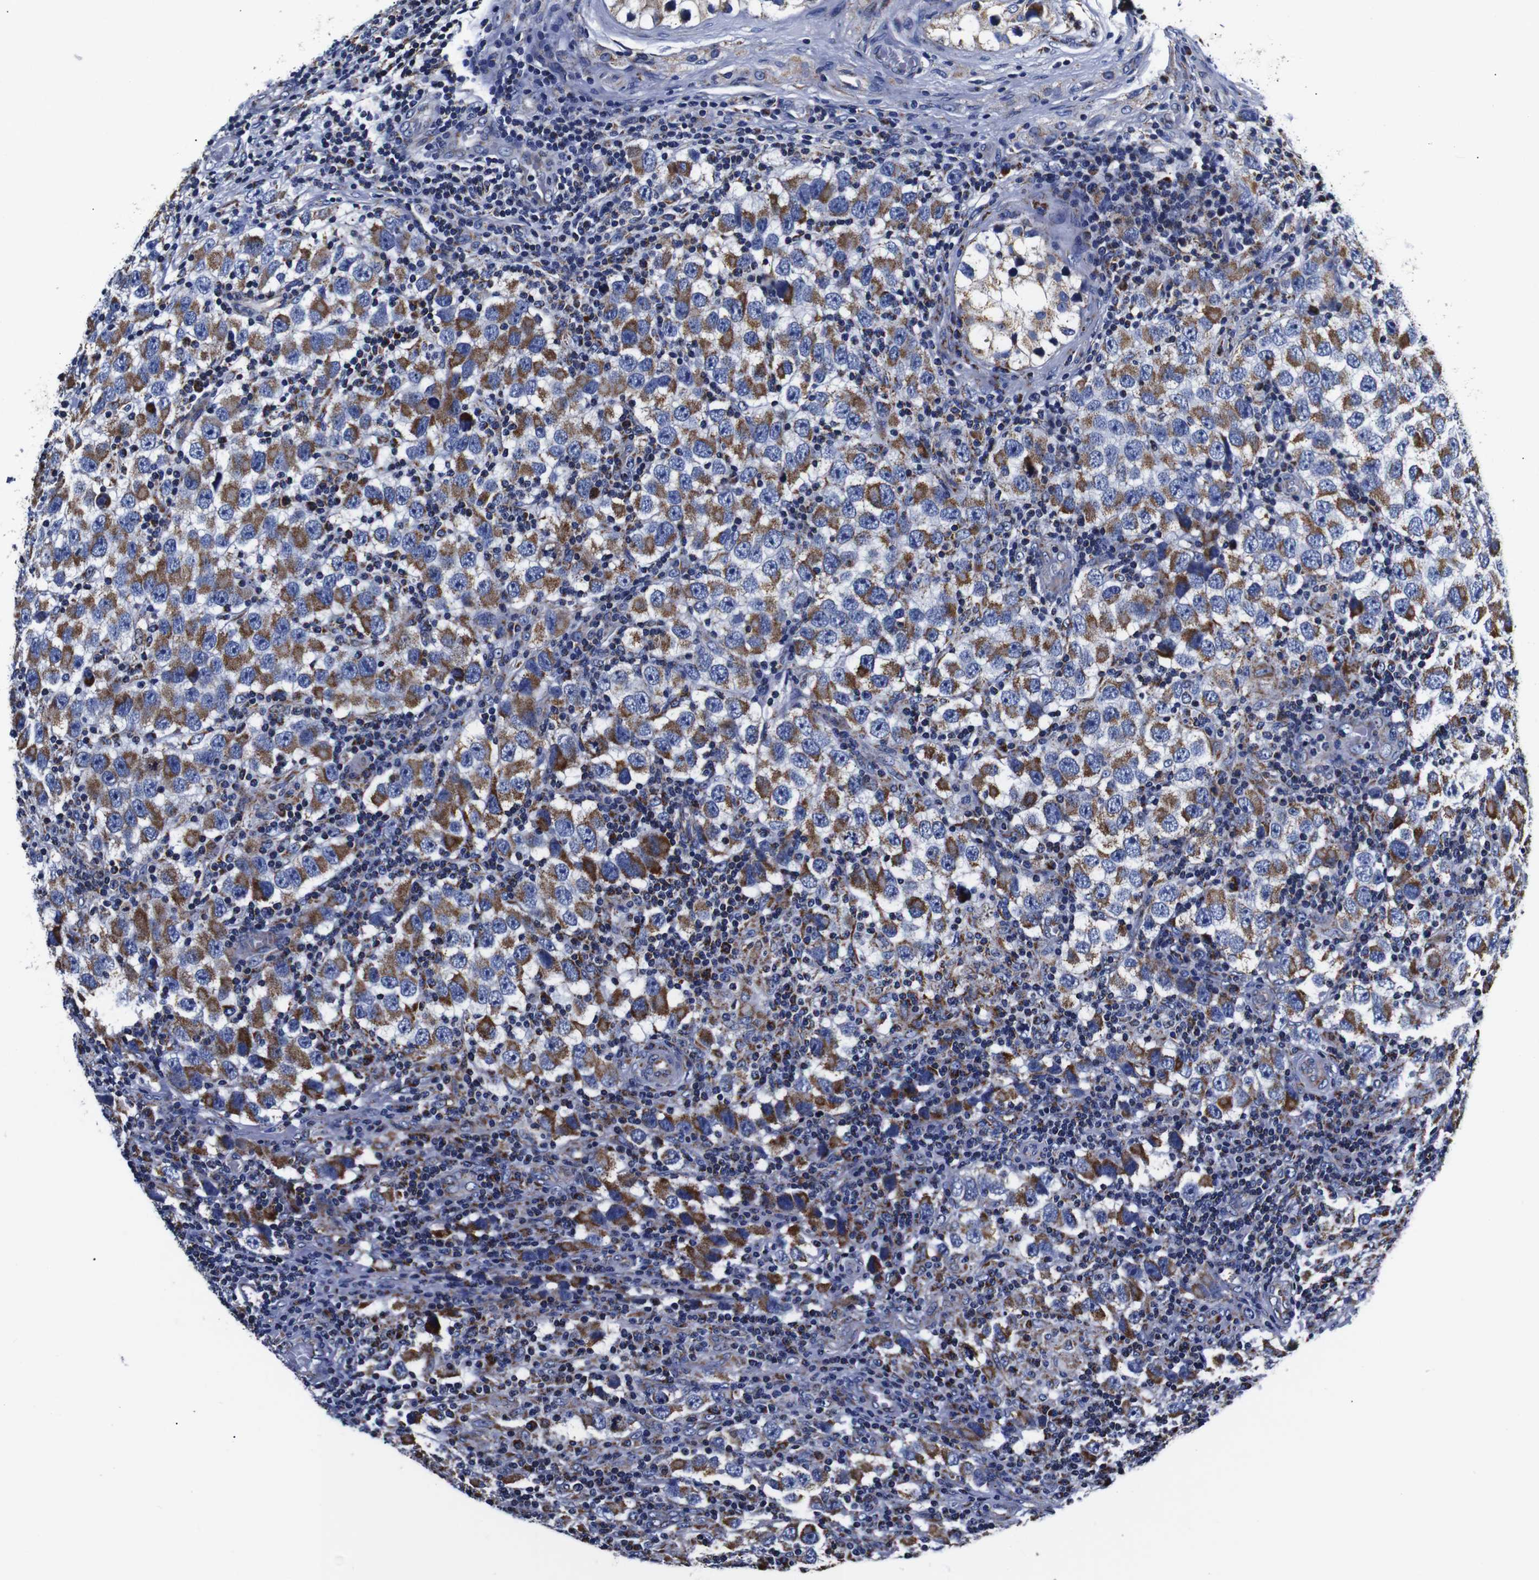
{"staining": {"intensity": "moderate", "quantity": ">75%", "location": "cytoplasmic/membranous"}, "tissue": "testis cancer", "cell_type": "Tumor cells", "image_type": "cancer", "snomed": [{"axis": "morphology", "description": "Carcinoma, Embryonal, NOS"}, {"axis": "topography", "description": "Testis"}], "caption": "Moderate cytoplasmic/membranous staining for a protein is seen in about >75% of tumor cells of embryonal carcinoma (testis) using IHC.", "gene": "FKBP9", "patient": {"sex": "male", "age": 21}}